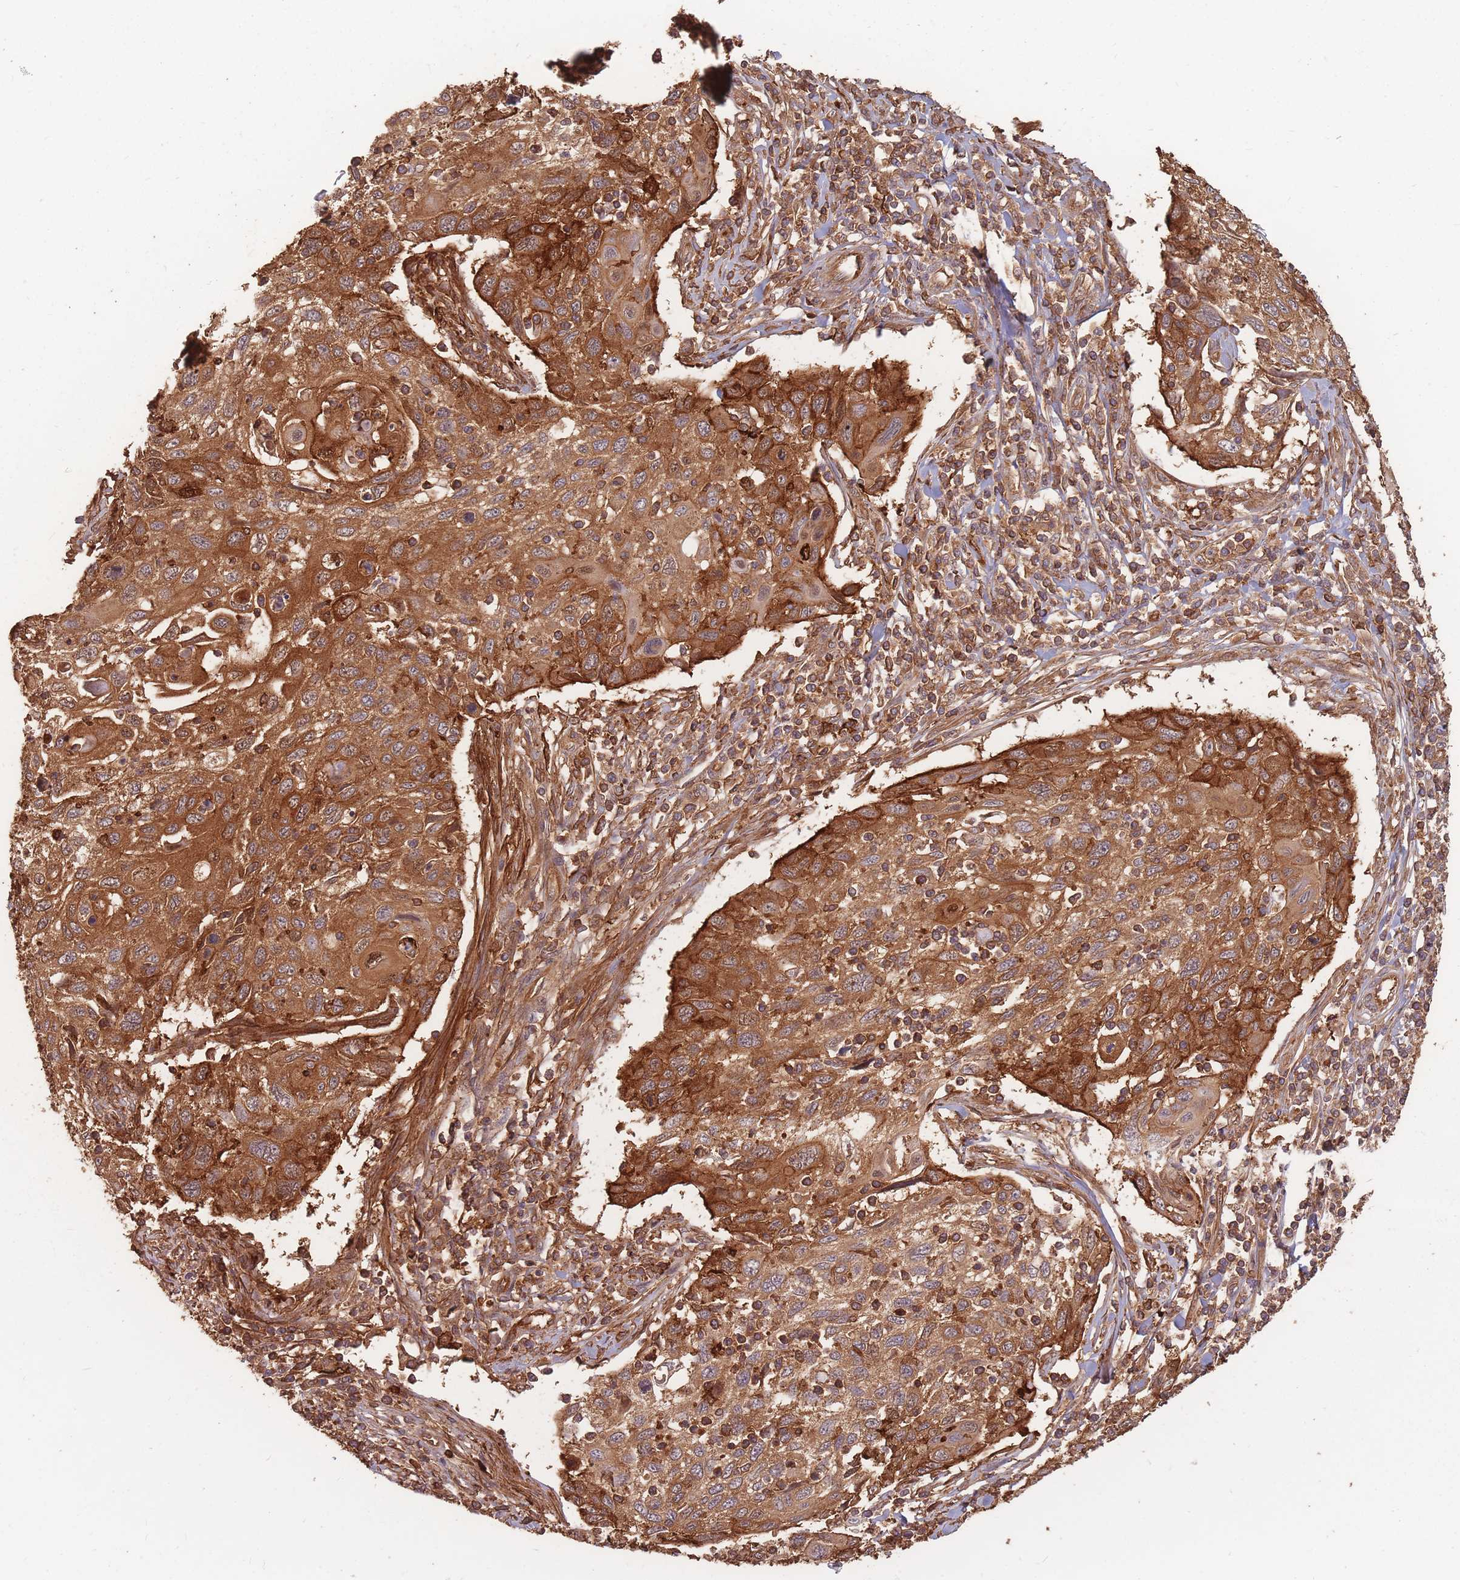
{"staining": {"intensity": "strong", "quantity": ">75%", "location": "cytoplasmic/membranous"}, "tissue": "cervical cancer", "cell_type": "Tumor cells", "image_type": "cancer", "snomed": [{"axis": "morphology", "description": "Squamous cell carcinoma, NOS"}, {"axis": "topography", "description": "Cervix"}], "caption": "Immunohistochemical staining of human squamous cell carcinoma (cervical) reveals high levels of strong cytoplasmic/membranous protein expression in approximately >75% of tumor cells.", "gene": "PLS3", "patient": {"sex": "female", "age": 70}}